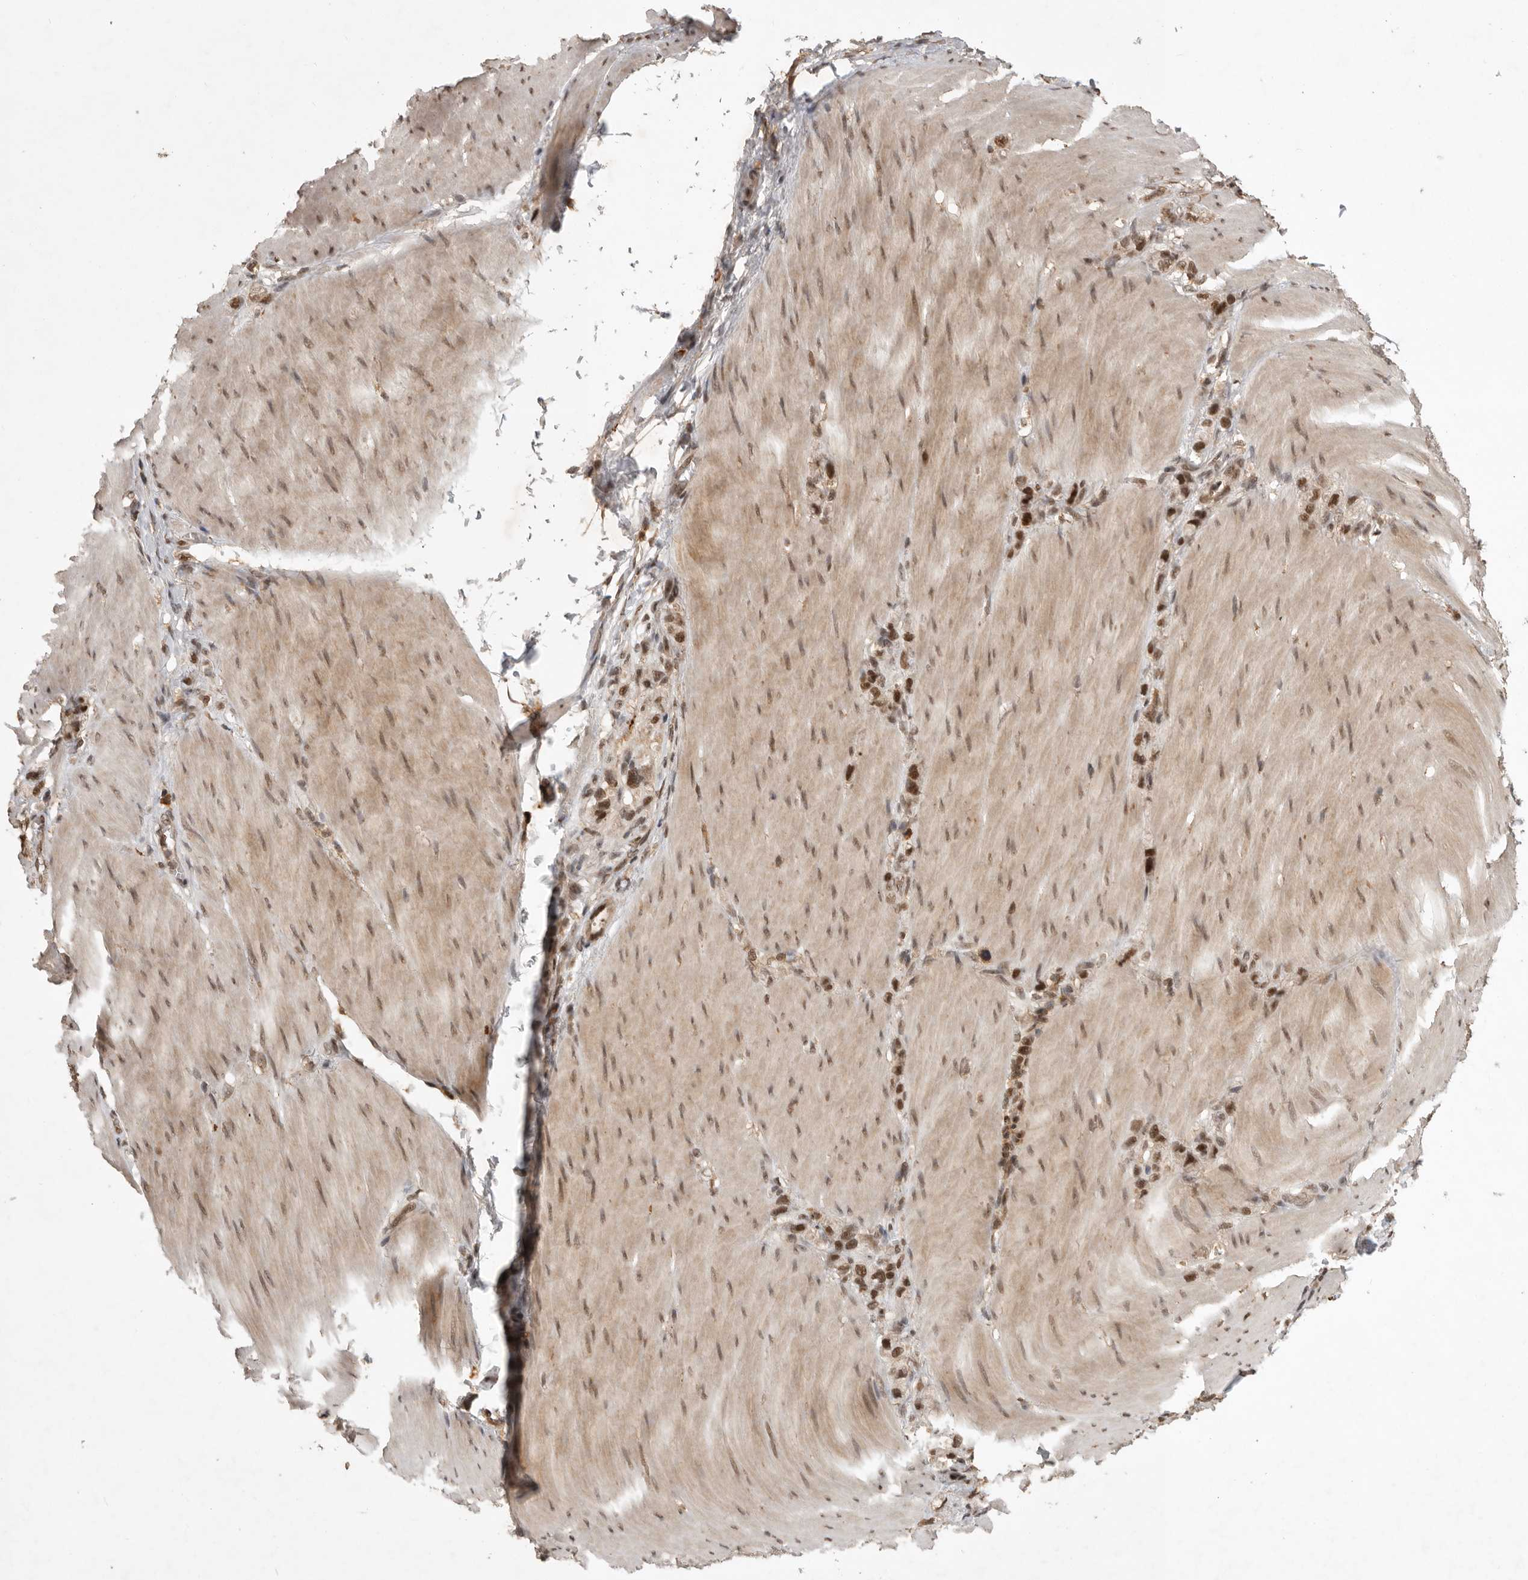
{"staining": {"intensity": "moderate", "quantity": ">75%", "location": "nuclear"}, "tissue": "stomach cancer", "cell_type": "Tumor cells", "image_type": "cancer", "snomed": [{"axis": "morphology", "description": "Adenocarcinoma, NOS"}, {"axis": "topography", "description": "Stomach"}], "caption": "High-power microscopy captured an immunohistochemistry (IHC) image of stomach cancer, revealing moderate nuclear staining in approximately >75% of tumor cells.", "gene": "CBLL1", "patient": {"sex": "female", "age": 65}}